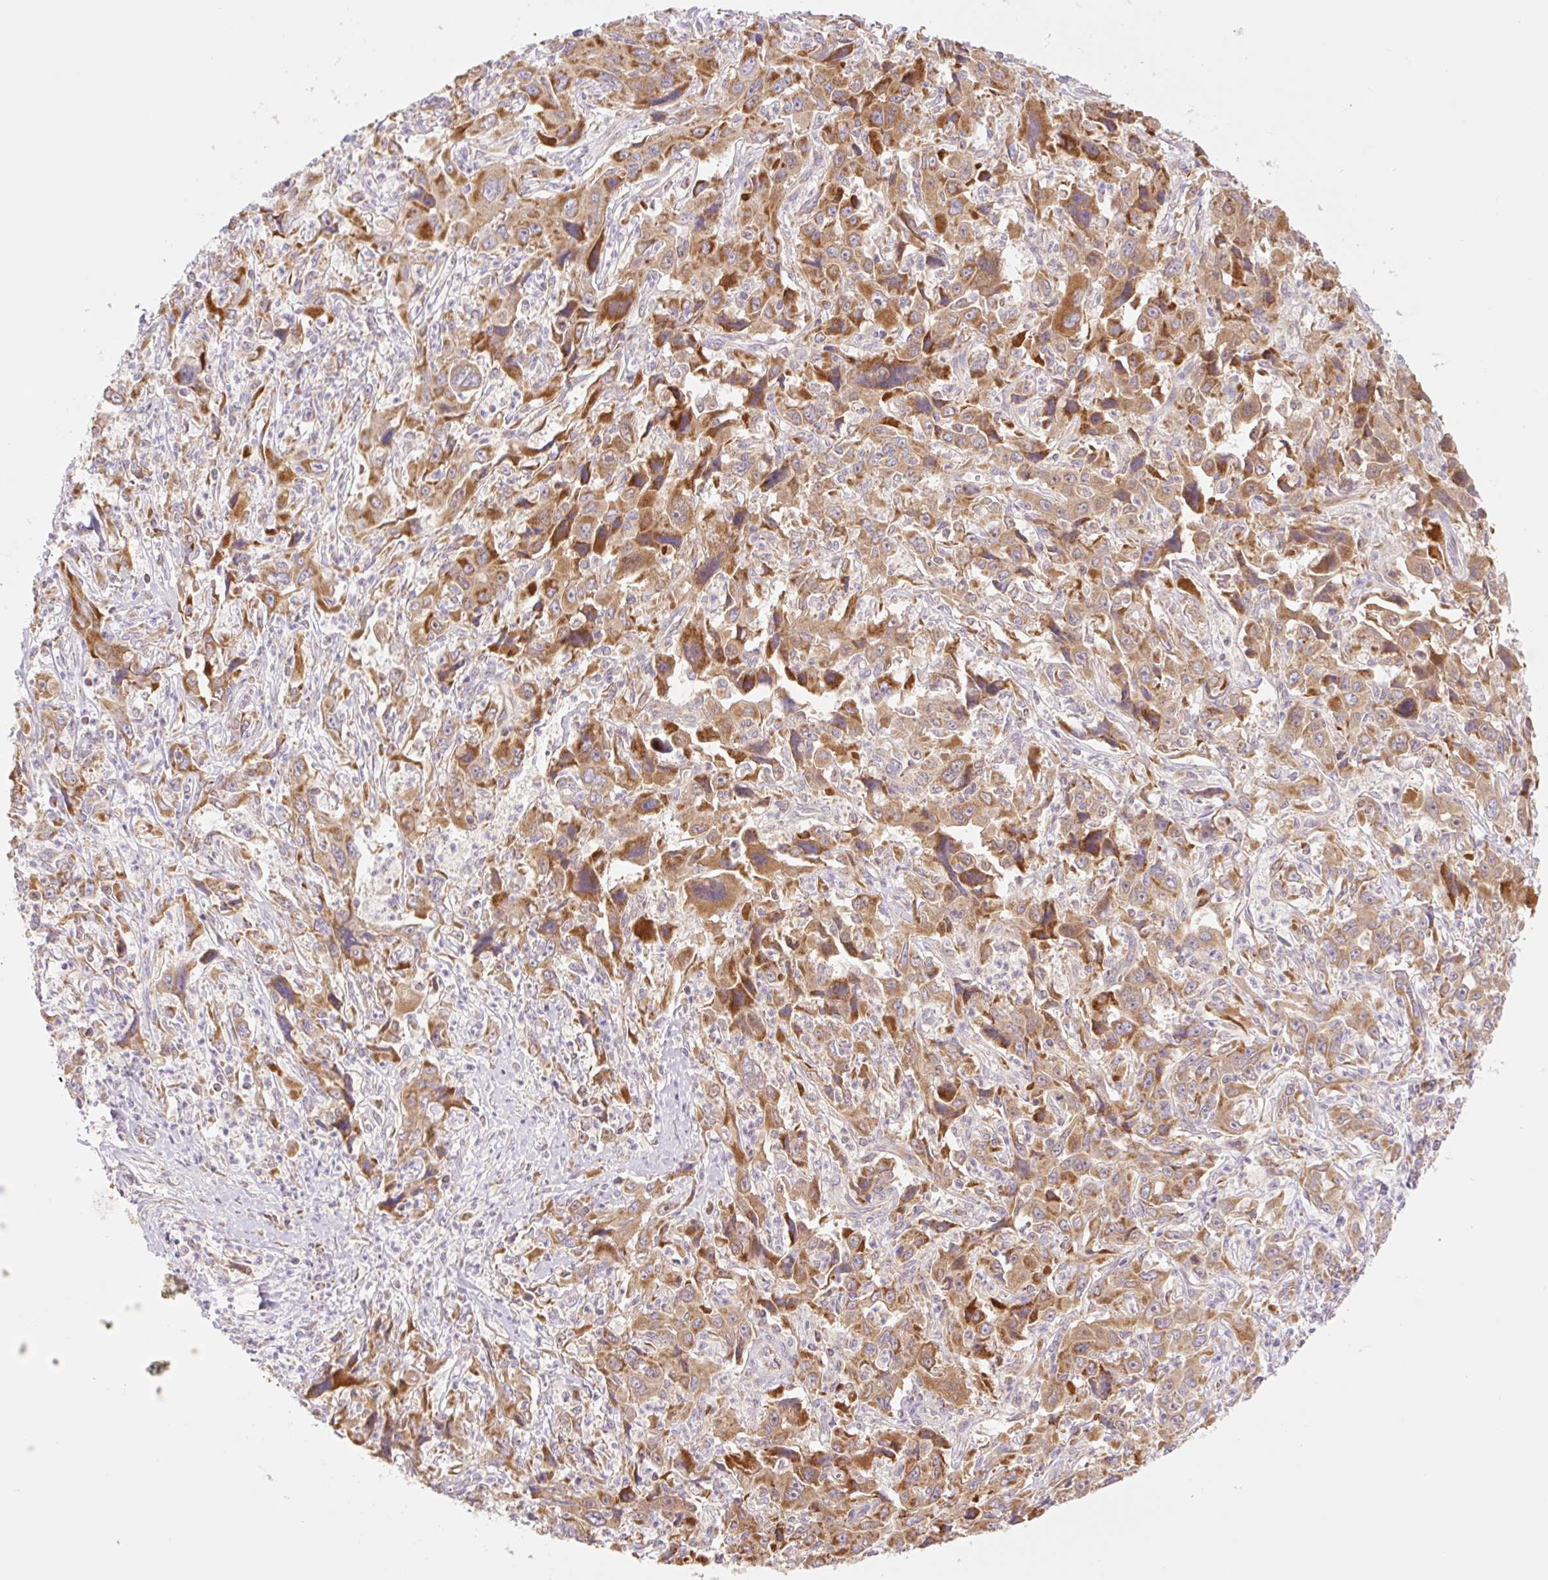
{"staining": {"intensity": "moderate", "quantity": ">75%", "location": "cytoplasmic/membranous"}, "tissue": "liver cancer", "cell_type": "Tumor cells", "image_type": "cancer", "snomed": [{"axis": "morphology", "description": "Carcinoma, Hepatocellular, NOS"}, {"axis": "topography", "description": "Liver"}], "caption": "Human liver cancer stained with a brown dye demonstrates moderate cytoplasmic/membranous positive positivity in approximately >75% of tumor cells.", "gene": "GOSR2", "patient": {"sex": "male", "age": 63}}